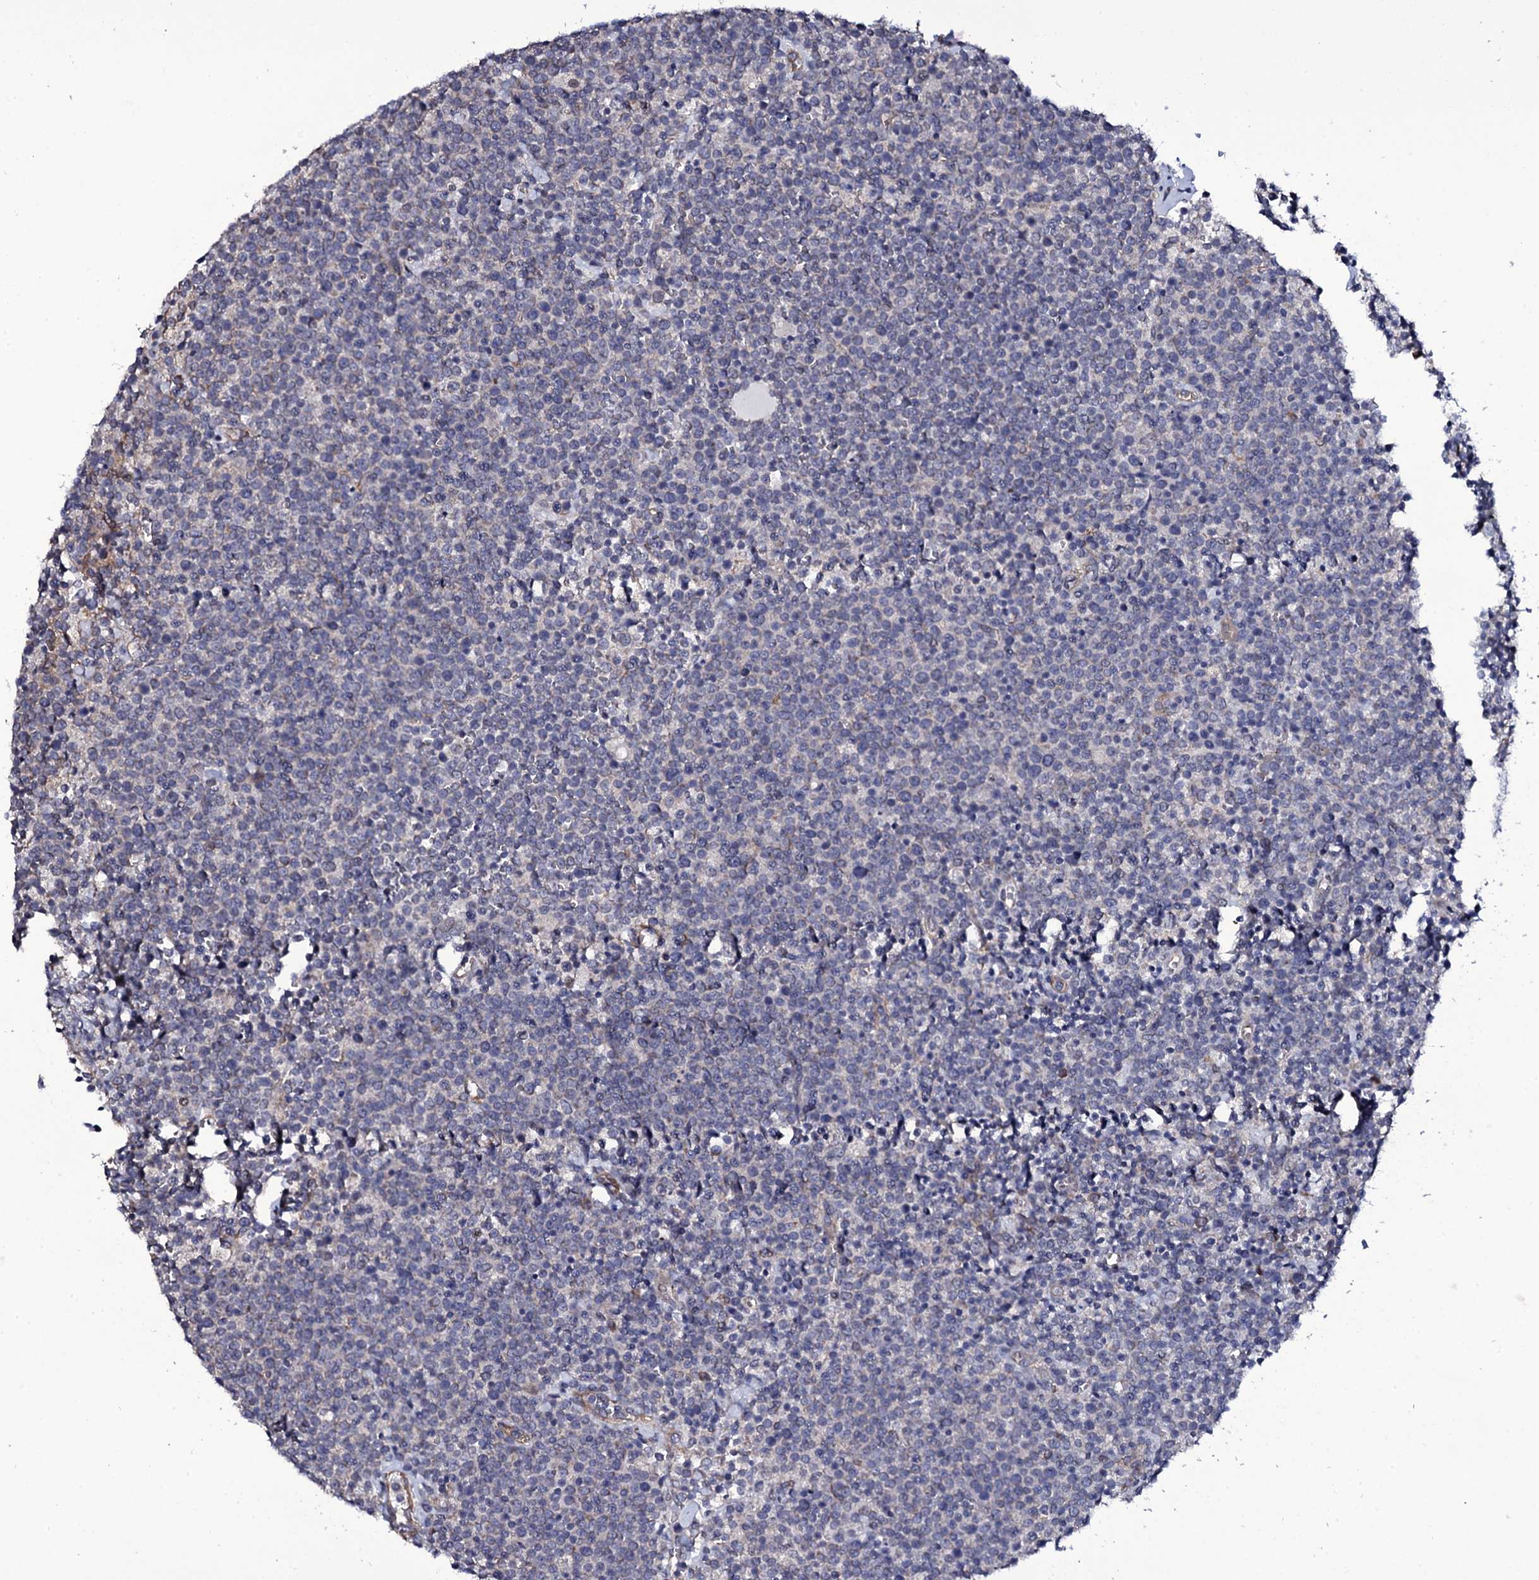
{"staining": {"intensity": "negative", "quantity": "none", "location": "none"}, "tissue": "lymphoma", "cell_type": "Tumor cells", "image_type": "cancer", "snomed": [{"axis": "morphology", "description": "Malignant lymphoma, non-Hodgkin's type, High grade"}, {"axis": "topography", "description": "Lymph node"}], "caption": "IHC micrograph of neoplastic tissue: high-grade malignant lymphoma, non-Hodgkin's type stained with DAB reveals no significant protein expression in tumor cells. (Brightfield microscopy of DAB immunohistochemistry at high magnification).", "gene": "GAREM1", "patient": {"sex": "male", "age": 61}}